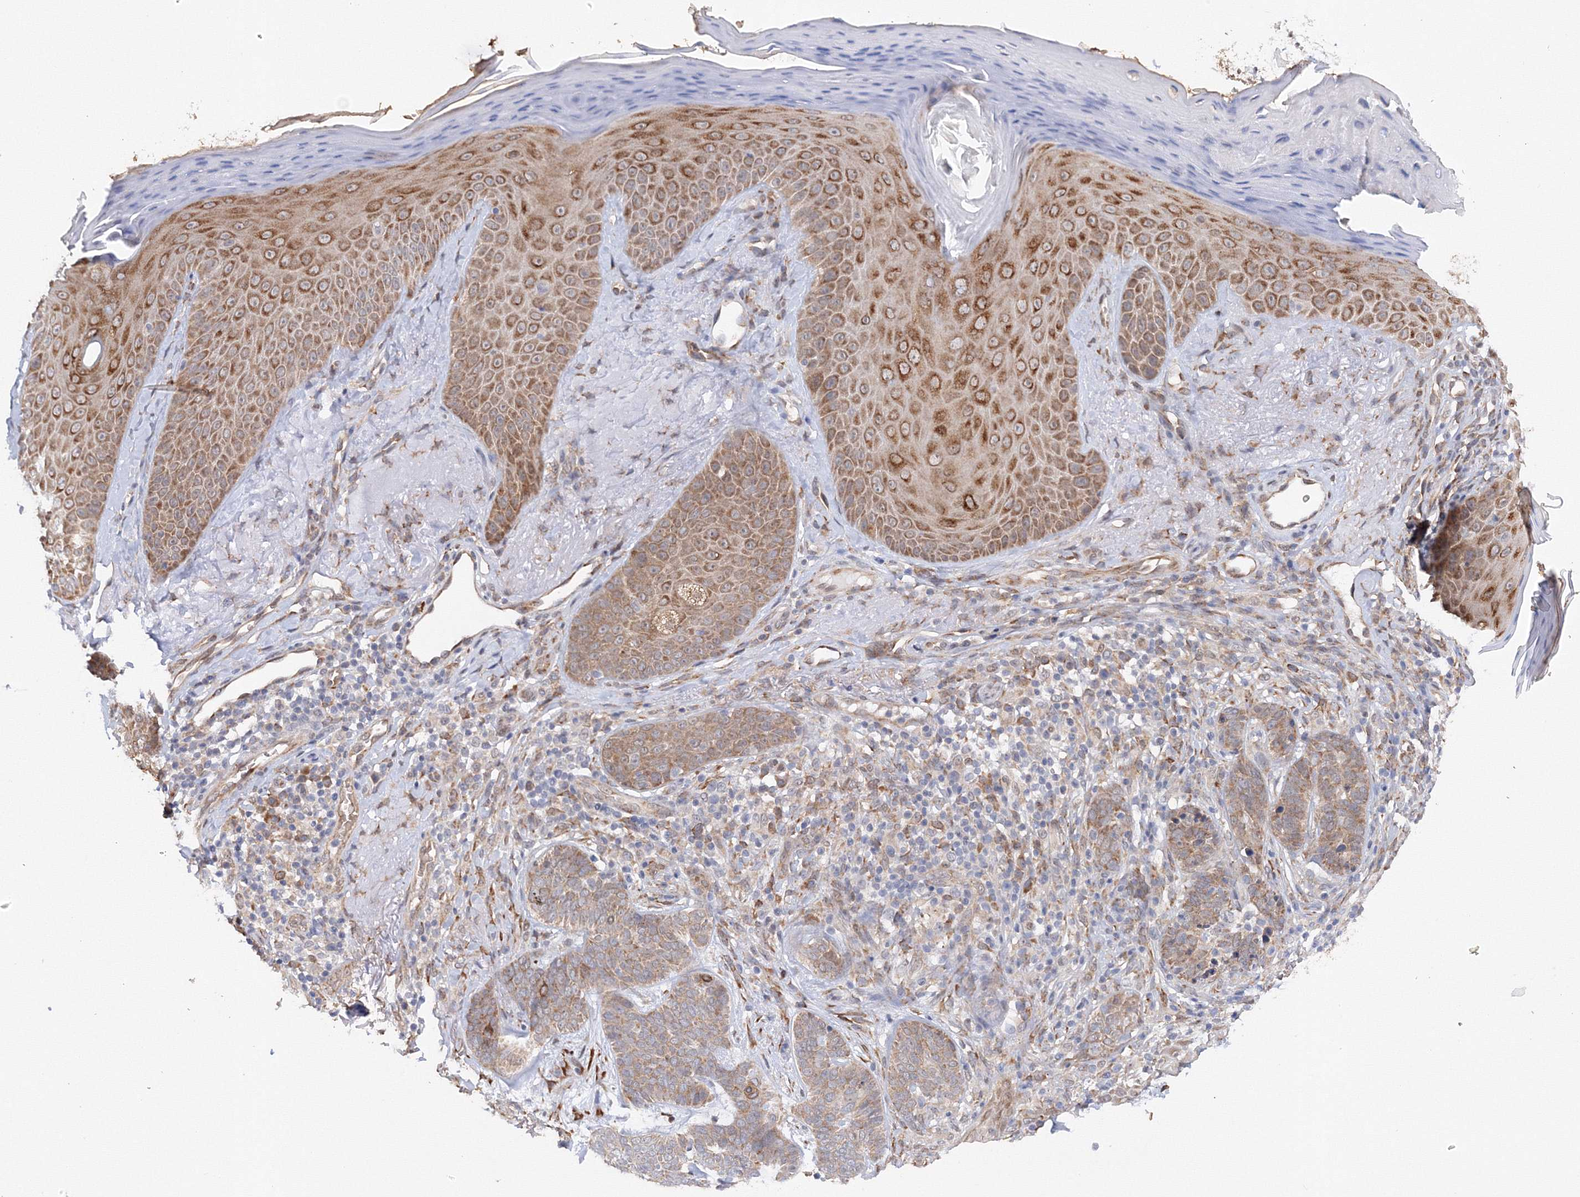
{"staining": {"intensity": "weak", "quantity": ">75%", "location": "cytoplasmic/membranous"}, "tissue": "skin", "cell_type": "Fibroblasts", "image_type": "normal", "snomed": [{"axis": "morphology", "description": "Normal tissue, NOS"}, {"axis": "topography", "description": "Skin"}], "caption": "Immunohistochemistry (IHC) of unremarkable skin shows low levels of weak cytoplasmic/membranous staining in about >75% of fibroblasts. The staining was performed using DAB (3,3'-diaminobenzidine), with brown indicating positive protein expression. Nuclei are stained blue with hematoxylin.", "gene": "DIS3L2", "patient": {"sex": "male", "age": 57}}